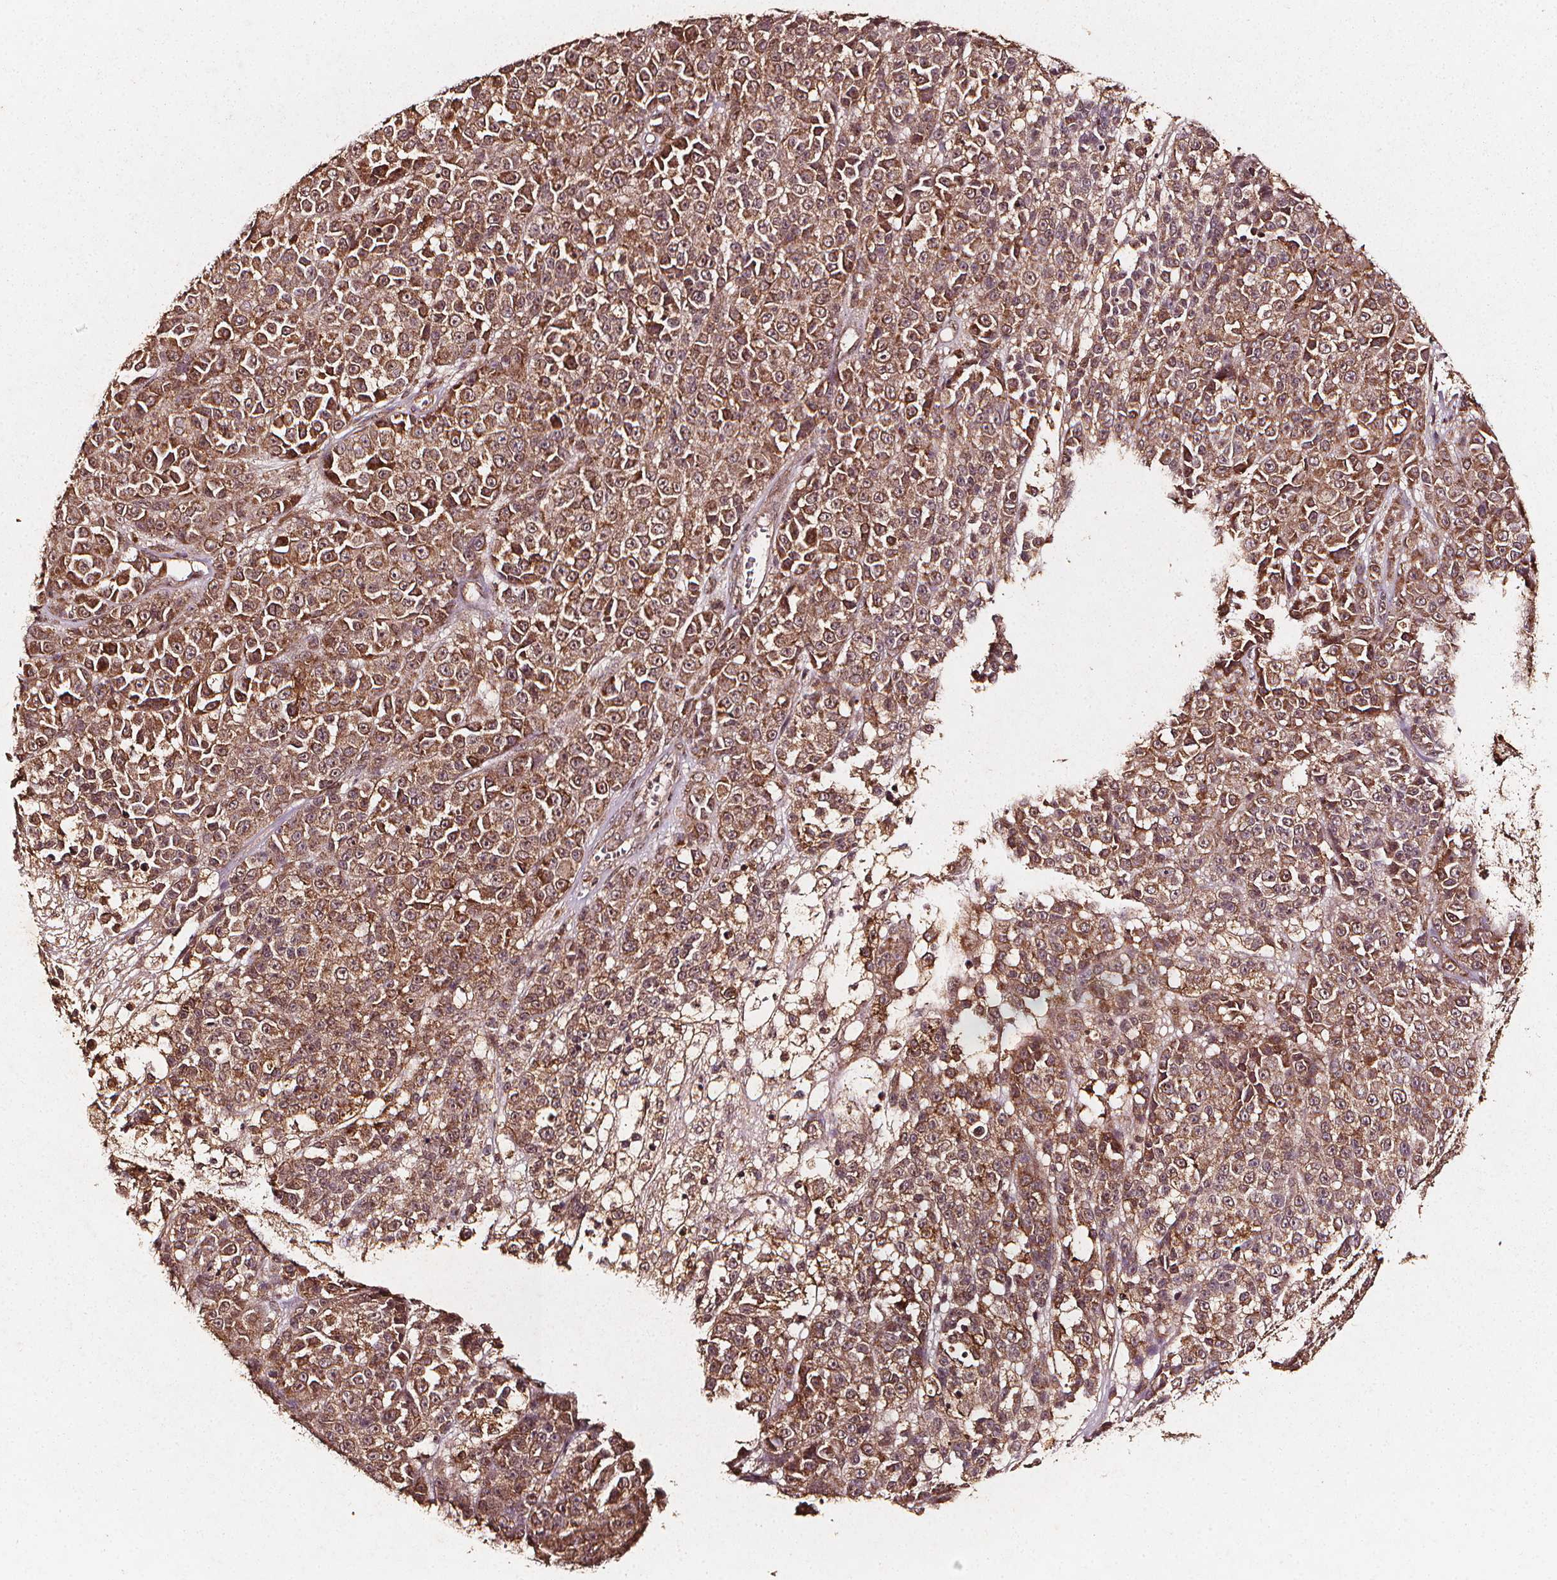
{"staining": {"intensity": "moderate", "quantity": ">75%", "location": "cytoplasmic/membranous,nuclear"}, "tissue": "melanoma", "cell_type": "Tumor cells", "image_type": "cancer", "snomed": [{"axis": "morphology", "description": "Malignant melanoma, NOS"}, {"axis": "topography", "description": "Skin"}, {"axis": "topography", "description": "Skin of back"}], "caption": "A high-resolution histopathology image shows IHC staining of melanoma, which demonstrates moderate cytoplasmic/membranous and nuclear expression in approximately >75% of tumor cells. The protein is shown in brown color, while the nuclei are stained blue.", "gene": "ABCA1", "patient": {"sex": "male", "age": 91}}